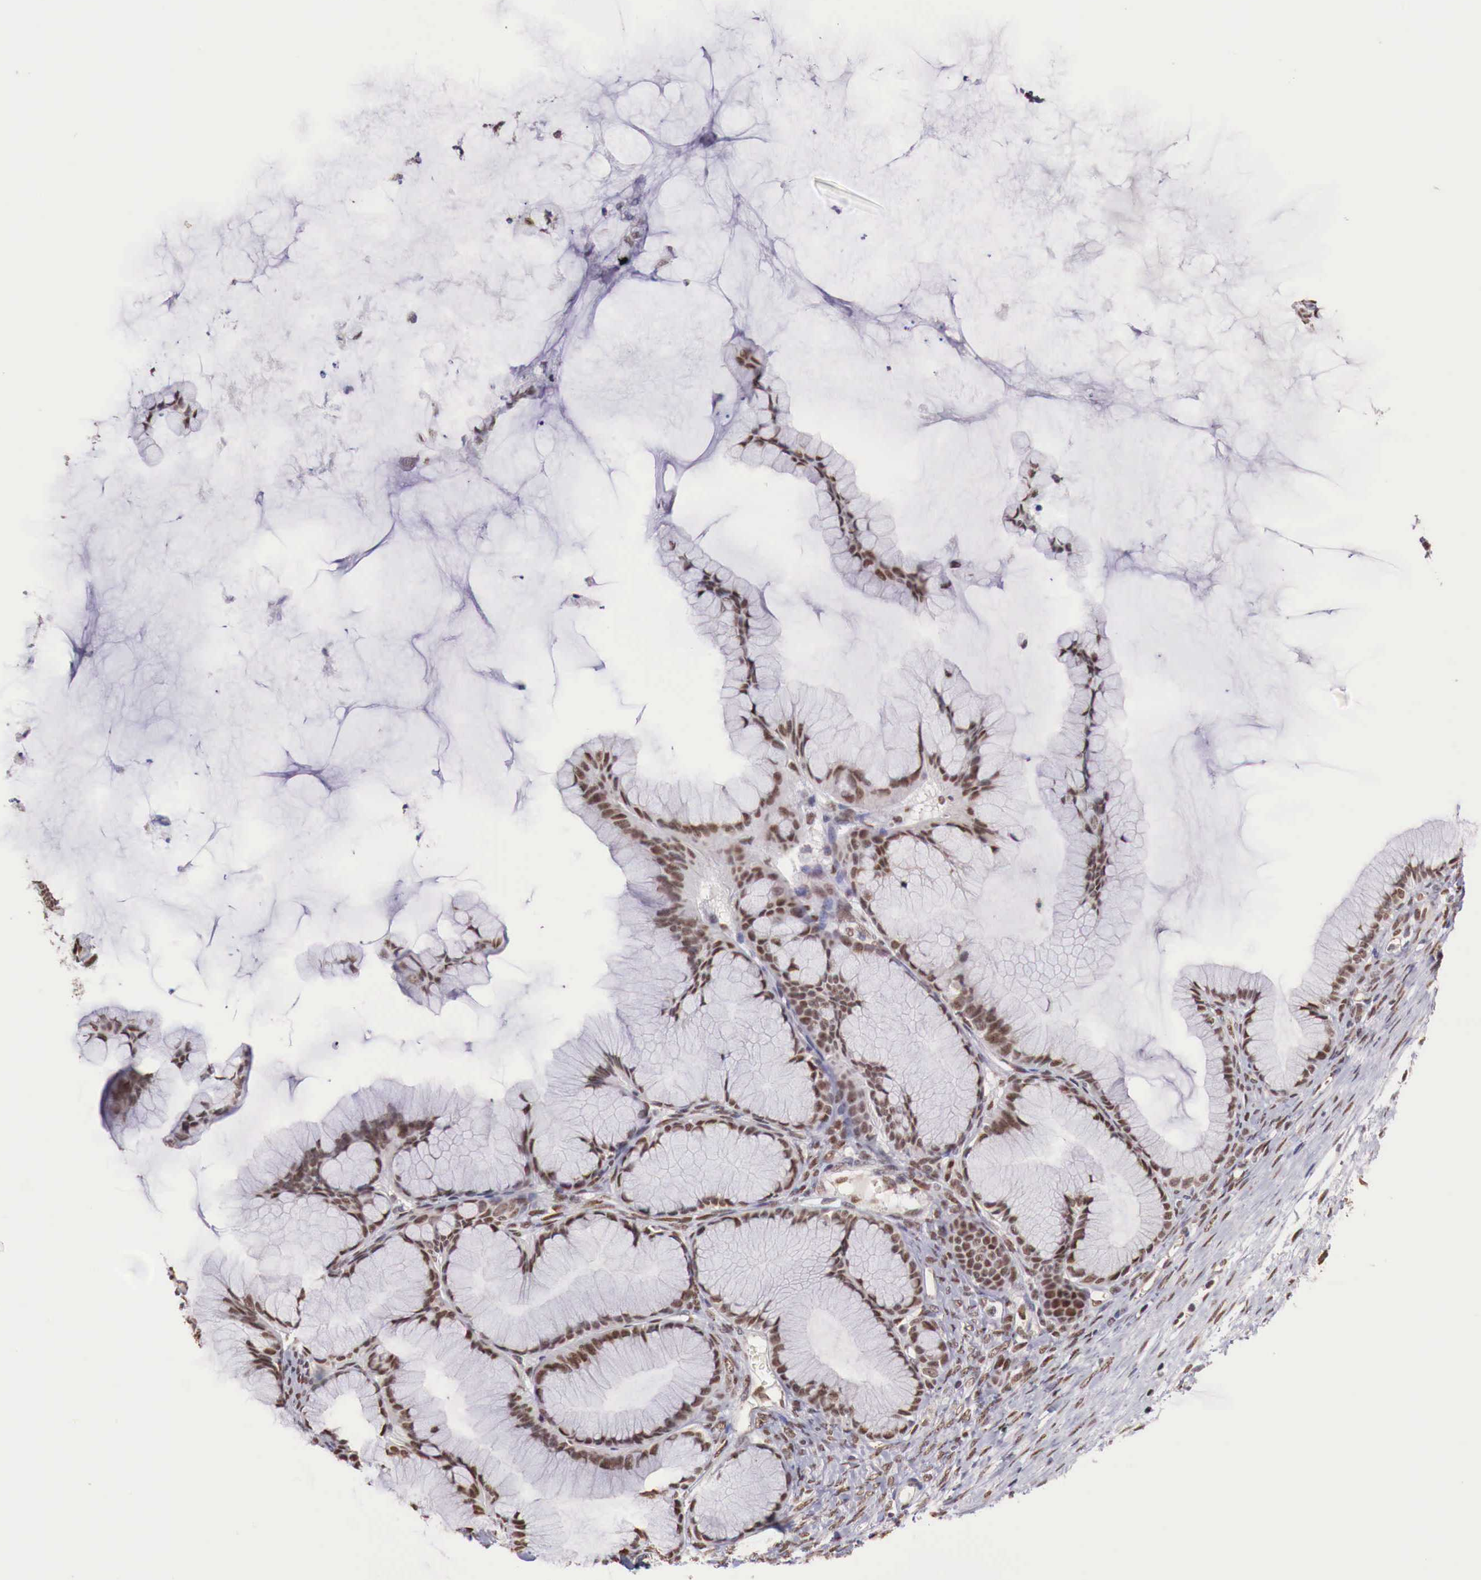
{"staining": {"intensity": "strong", "quantity": ">75%", "location": "nuclear"}, "tissue": "ovarian cancer", "cell_type": "Tumor cells", "image_type": "cancer", "snomed": [{"axis": "morphology", "description": "Cystadenocarcinoma, mucinous, NOS"}, {"axis": "topography", "description": "Ovary"}], "caption": "A photomicrograph of ovarian cancer (mucinous cystadenocarcinoma) stained for a protein exhibits strong nuclear brown staining in tumor cells.", "gene": "FOXP2", "patient": {"sex": "female", "age": 41}}